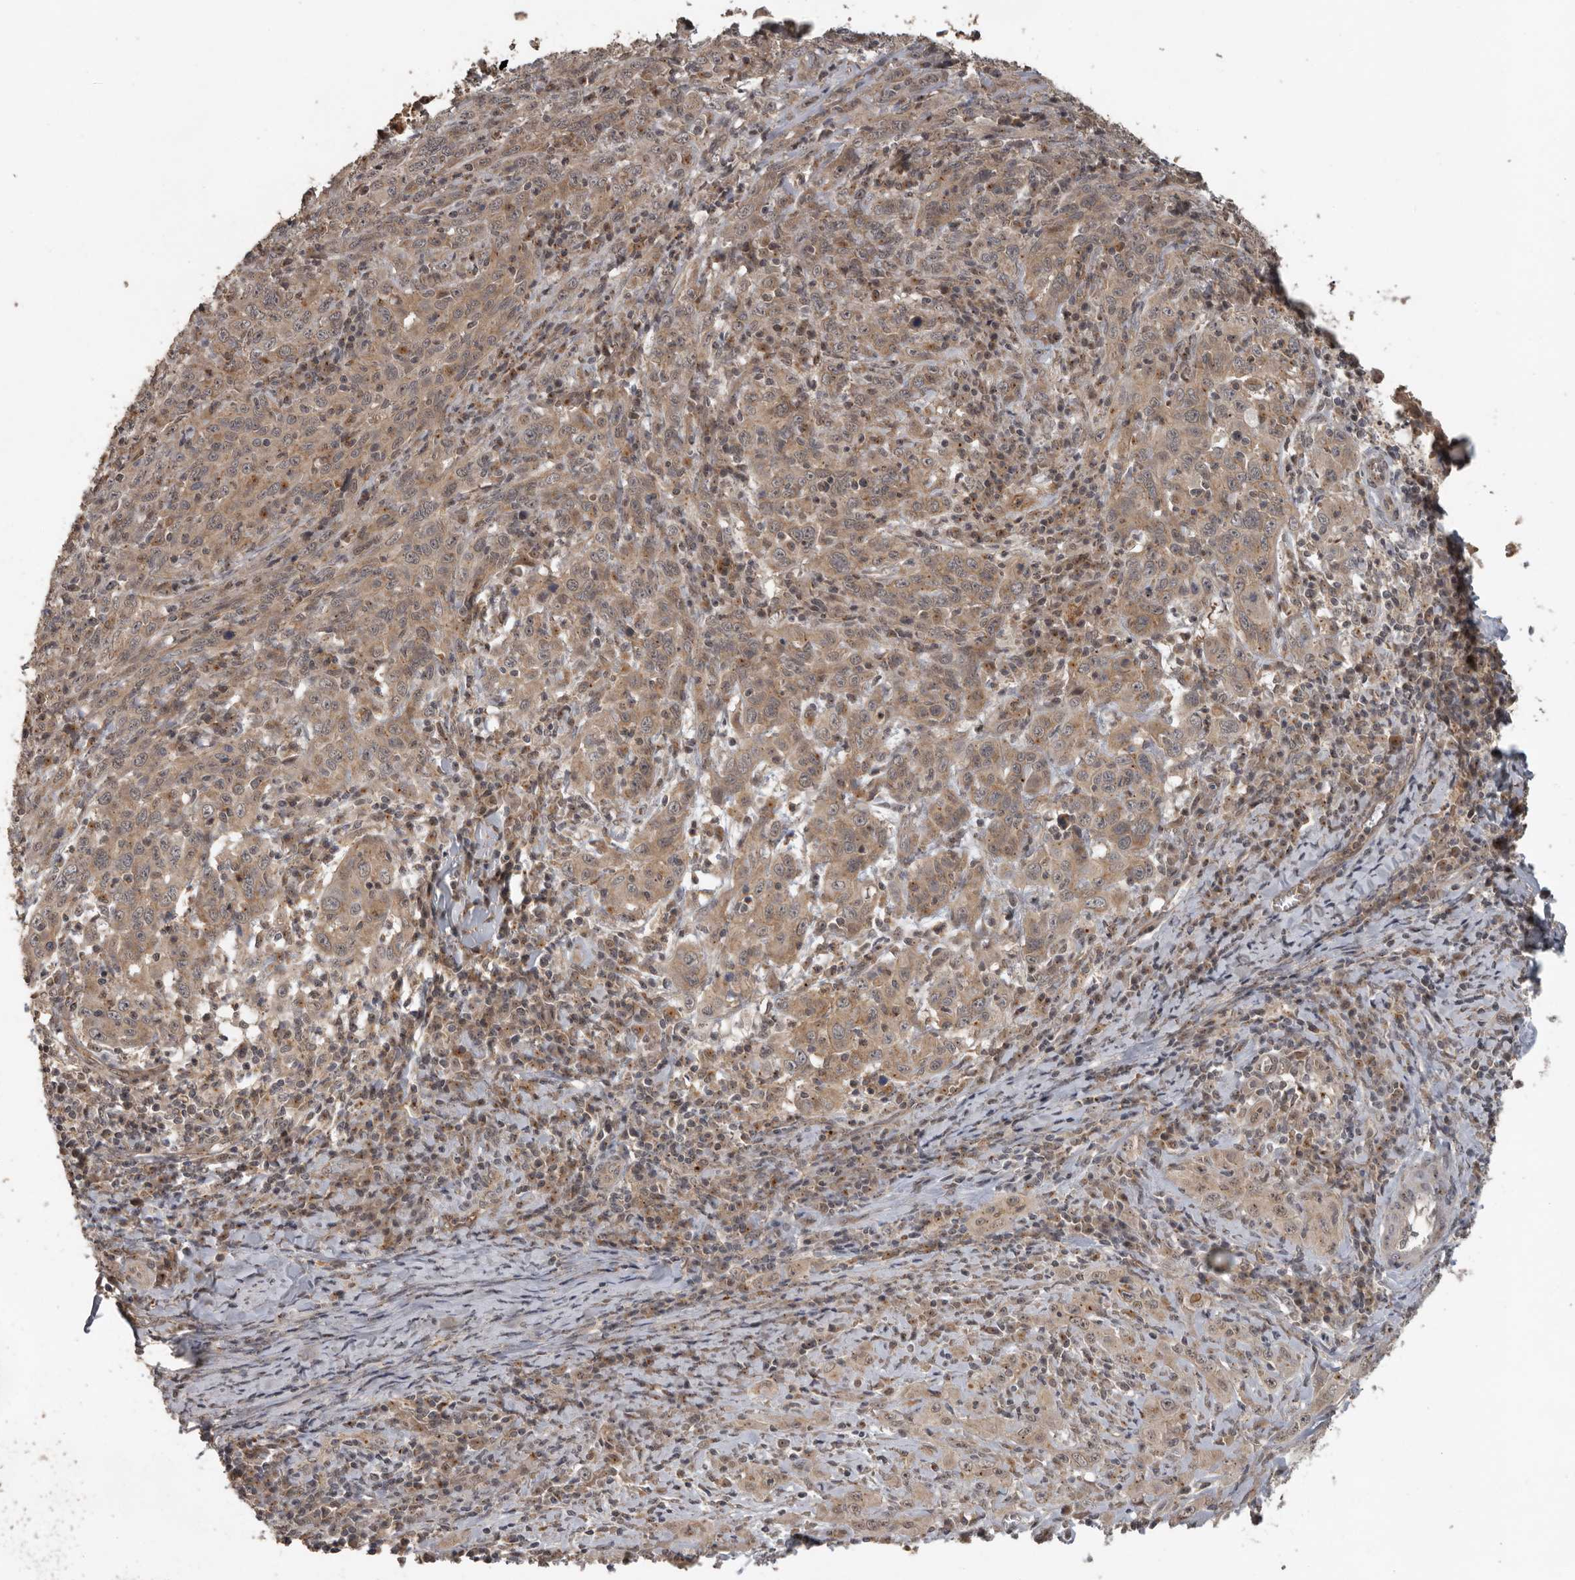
{"staining": {"intensity": "moderate", "quantity": ">75%", "location": "cytoplasmic/membranous"}, "tissue": "cervical cancer", "cell_type": "Tumor cells", "image_type": "cancer", "snomed": [{"axis": "morphology", "description": "Squamous cell carcinoma, NOS"}, {"axis": "topography", "description": "Cervix"}], "caption": "Protein analysis of cervical squamous cell carcinoma tissue demonstrates moderate cytoplasmic/membranous positivity in approximately >75% of tumor cells.", "gene": "CEP350", "patient": {"sex": "female", "age": 46}}